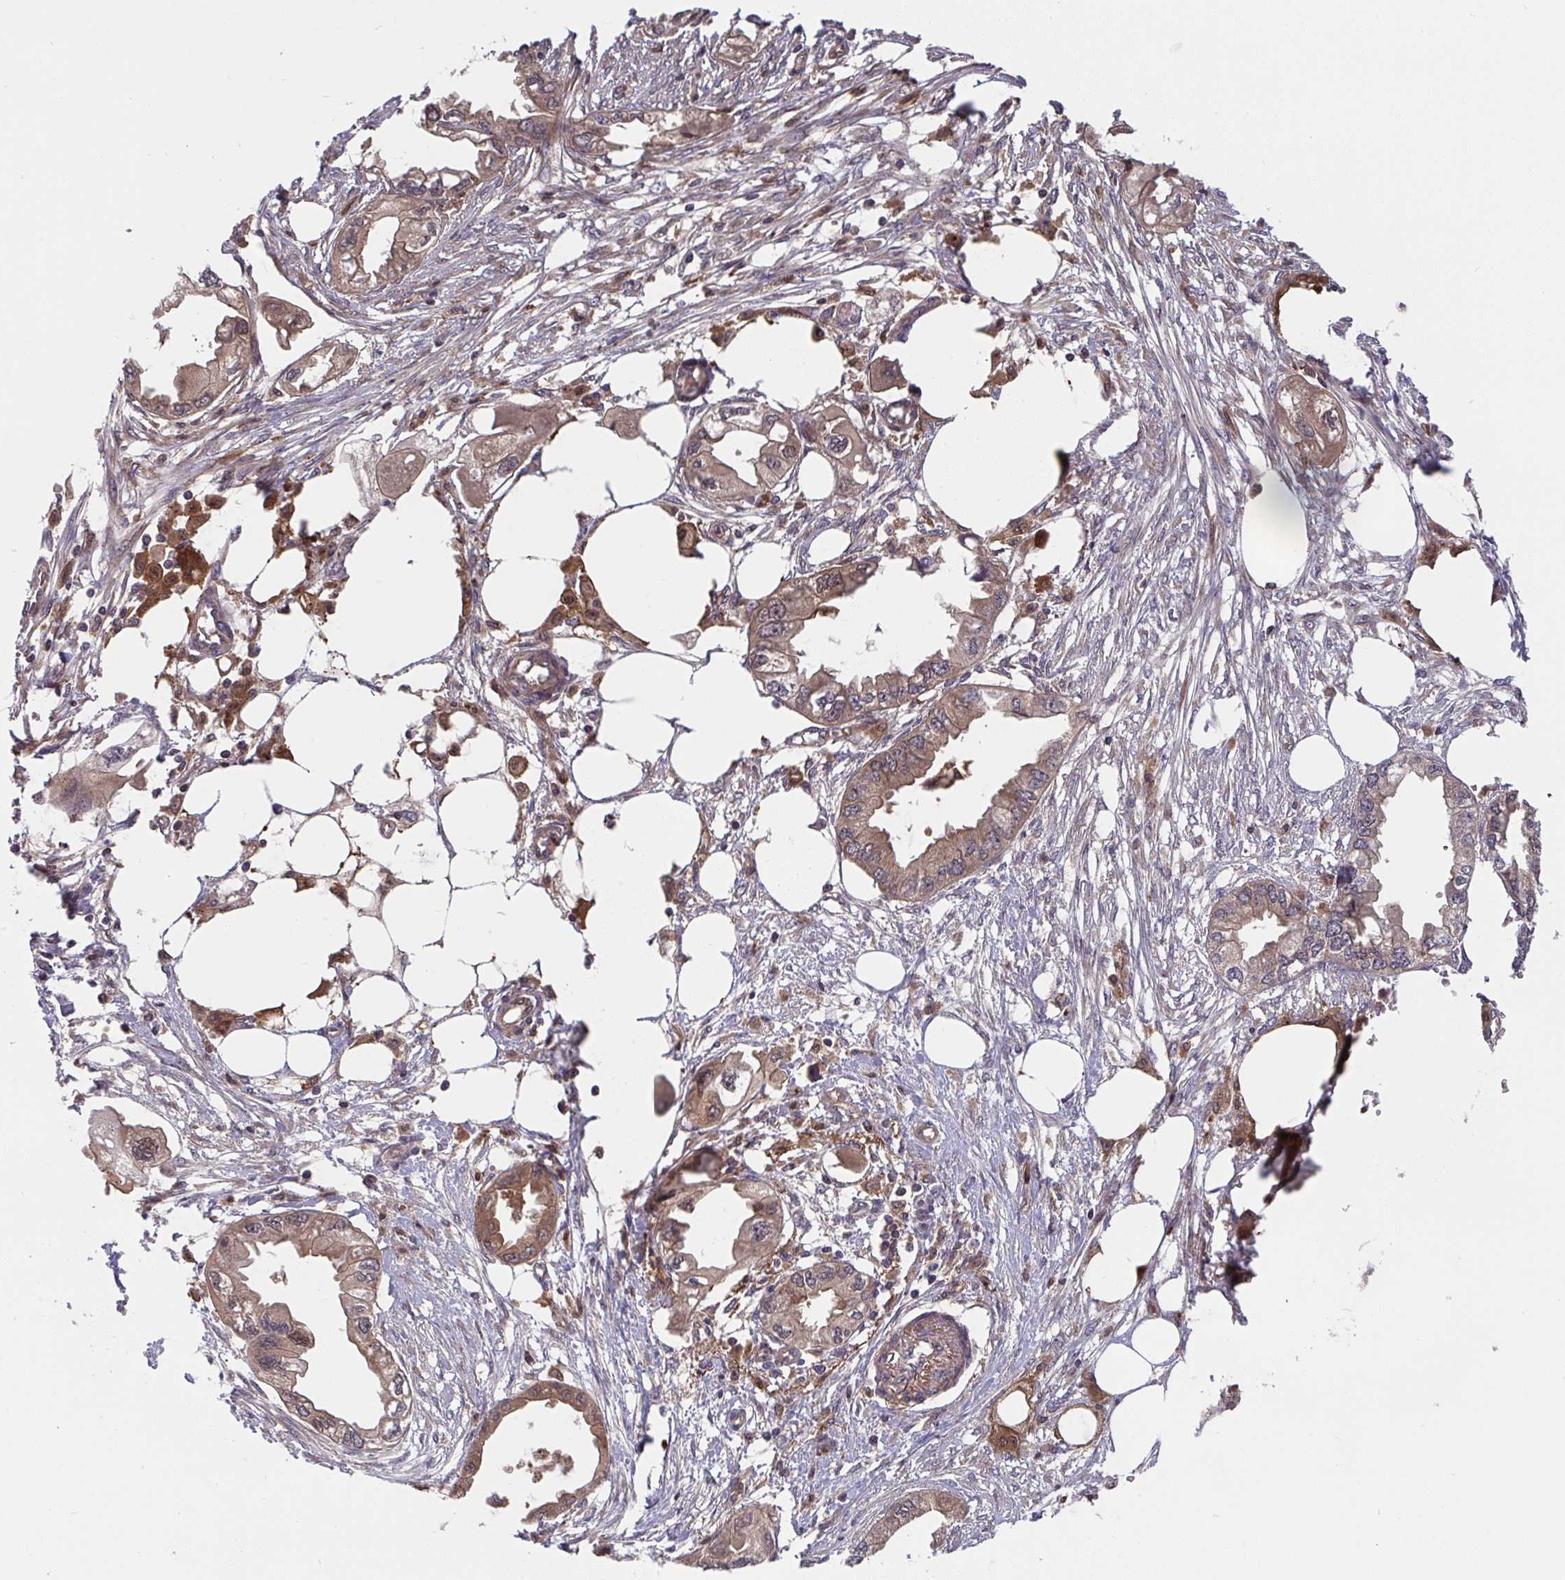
{"staining": {"intensity": "moderate", "quantity": ">75%", "location": "cytoplasmic/membranous,nuclear"}, "tissue": "endometrial cancer", "cell_type": "Tumor cells", "image_type": "cancer", "snomed": [{"axis": "morphology", "description": "Adenocarcinoma, NOS"}, {"axis": "morphology", "description": "Adenocarcinoma, metastatic, NOS"}, {"axis": "topography", "description": "Adipose tissue"}, {"axis": "topography", "description": "Endometrium"}], "caption": "This micrograph displays IHC staining of endometrial cancer, with medium moderate cytoplasmic/membranous and nuclear staining in approximately >75% of tumor cells.", "gene": "TIGAR", "patient": {"sex": "female", "age": 67}}